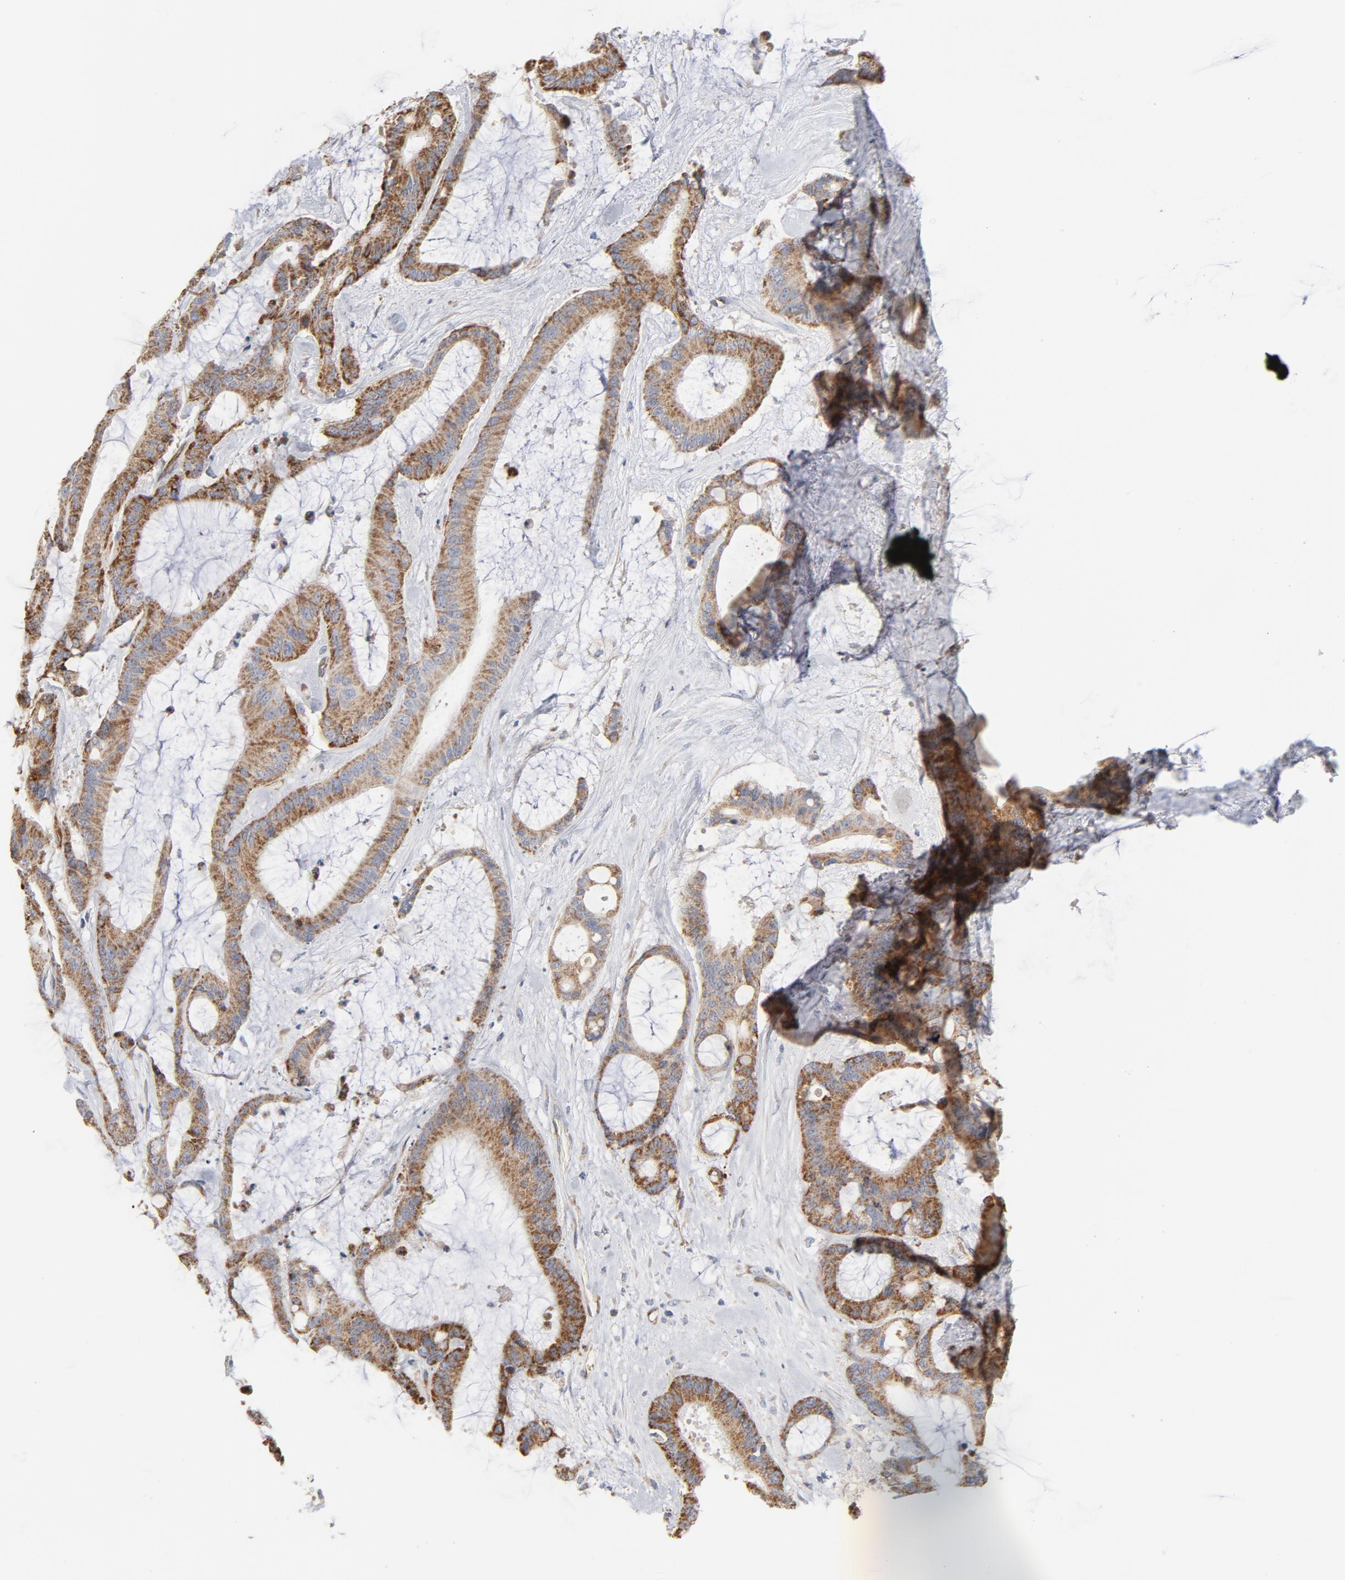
{"staining": {"intensity": "moderate", "quantity": "25%-75%", "location": "cytoplasmic/membranous"}, "tissue": "liver cancer", "cell_type": "Tumor cells", "image_type": "cancer", "snomed": [{"axis": "morphology", "description": "Cholangiocarcinoma"}, {"axis": "topography", "description": "Liver"}], "caption": "DAB immunohistochemical staining of cholangiocarcinoma (liver) displays moderate cytoplasmic/membranous protein staining in about 25%-75% of tumor cells.", "gene": "OXA1L", "patient": {"sex": "female", "age": 73}}